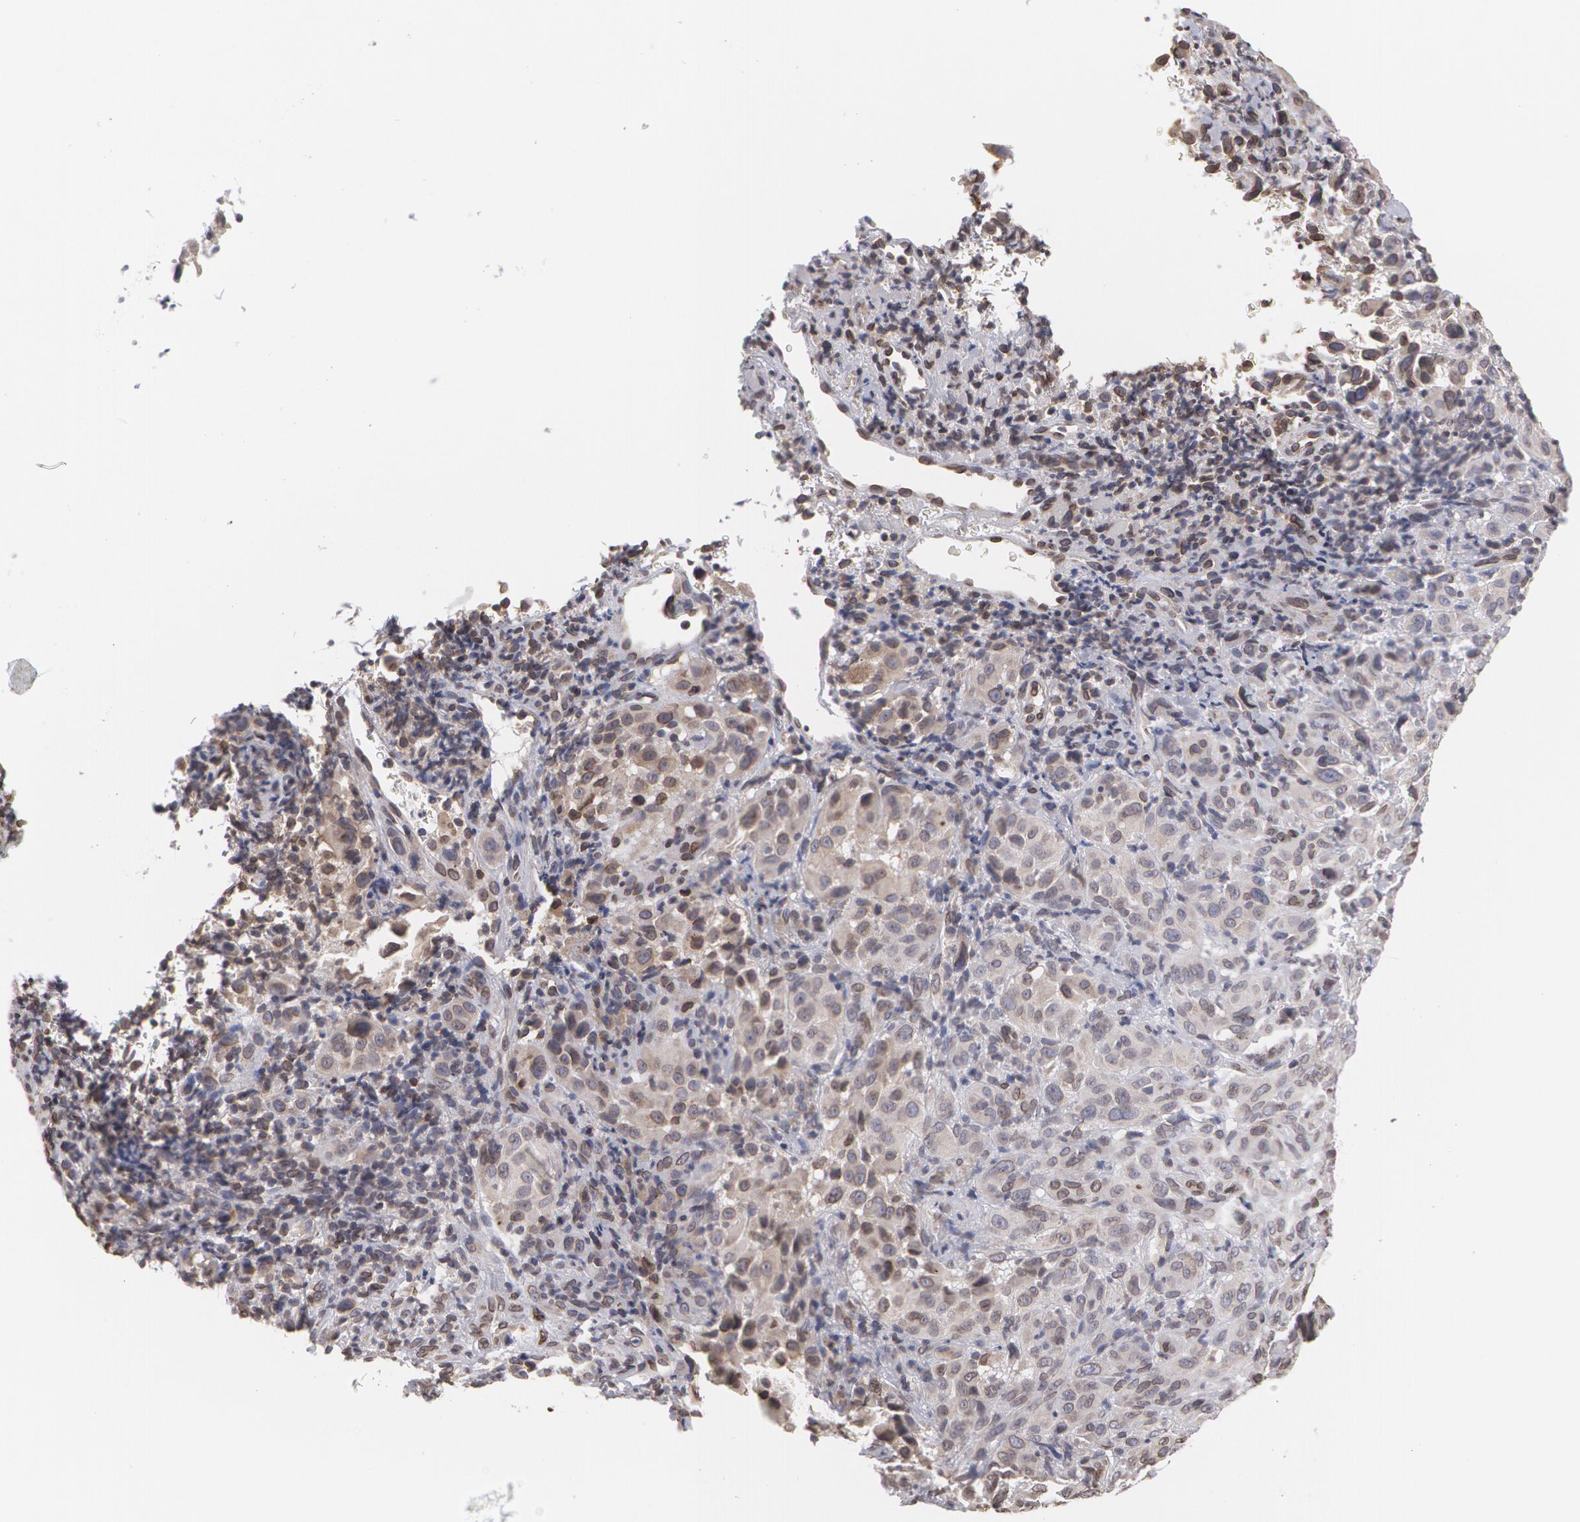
{"staining": {"intensity": "moderate", "quantity": "<25%", "location": "cytoplasmic/membranous,nuclear"}, "tissue": "melanoma", "cell_type": "Tumor cells", "image_type": "cancer", "snomed": [{"axis": "morphology", "description": "Malignant melanoma, NOS"}, {"axis": "topography", "description": "Skin"}], "caption": "A low amount of moderate cytoplasmic/membranous and nuclear expression is identified in approximately <25% of tumor cells in malignant melanoma tissue. Nuclei are stained in blue.", "gene": "EMD", "patient": {"sex": "male", "age": 75}}